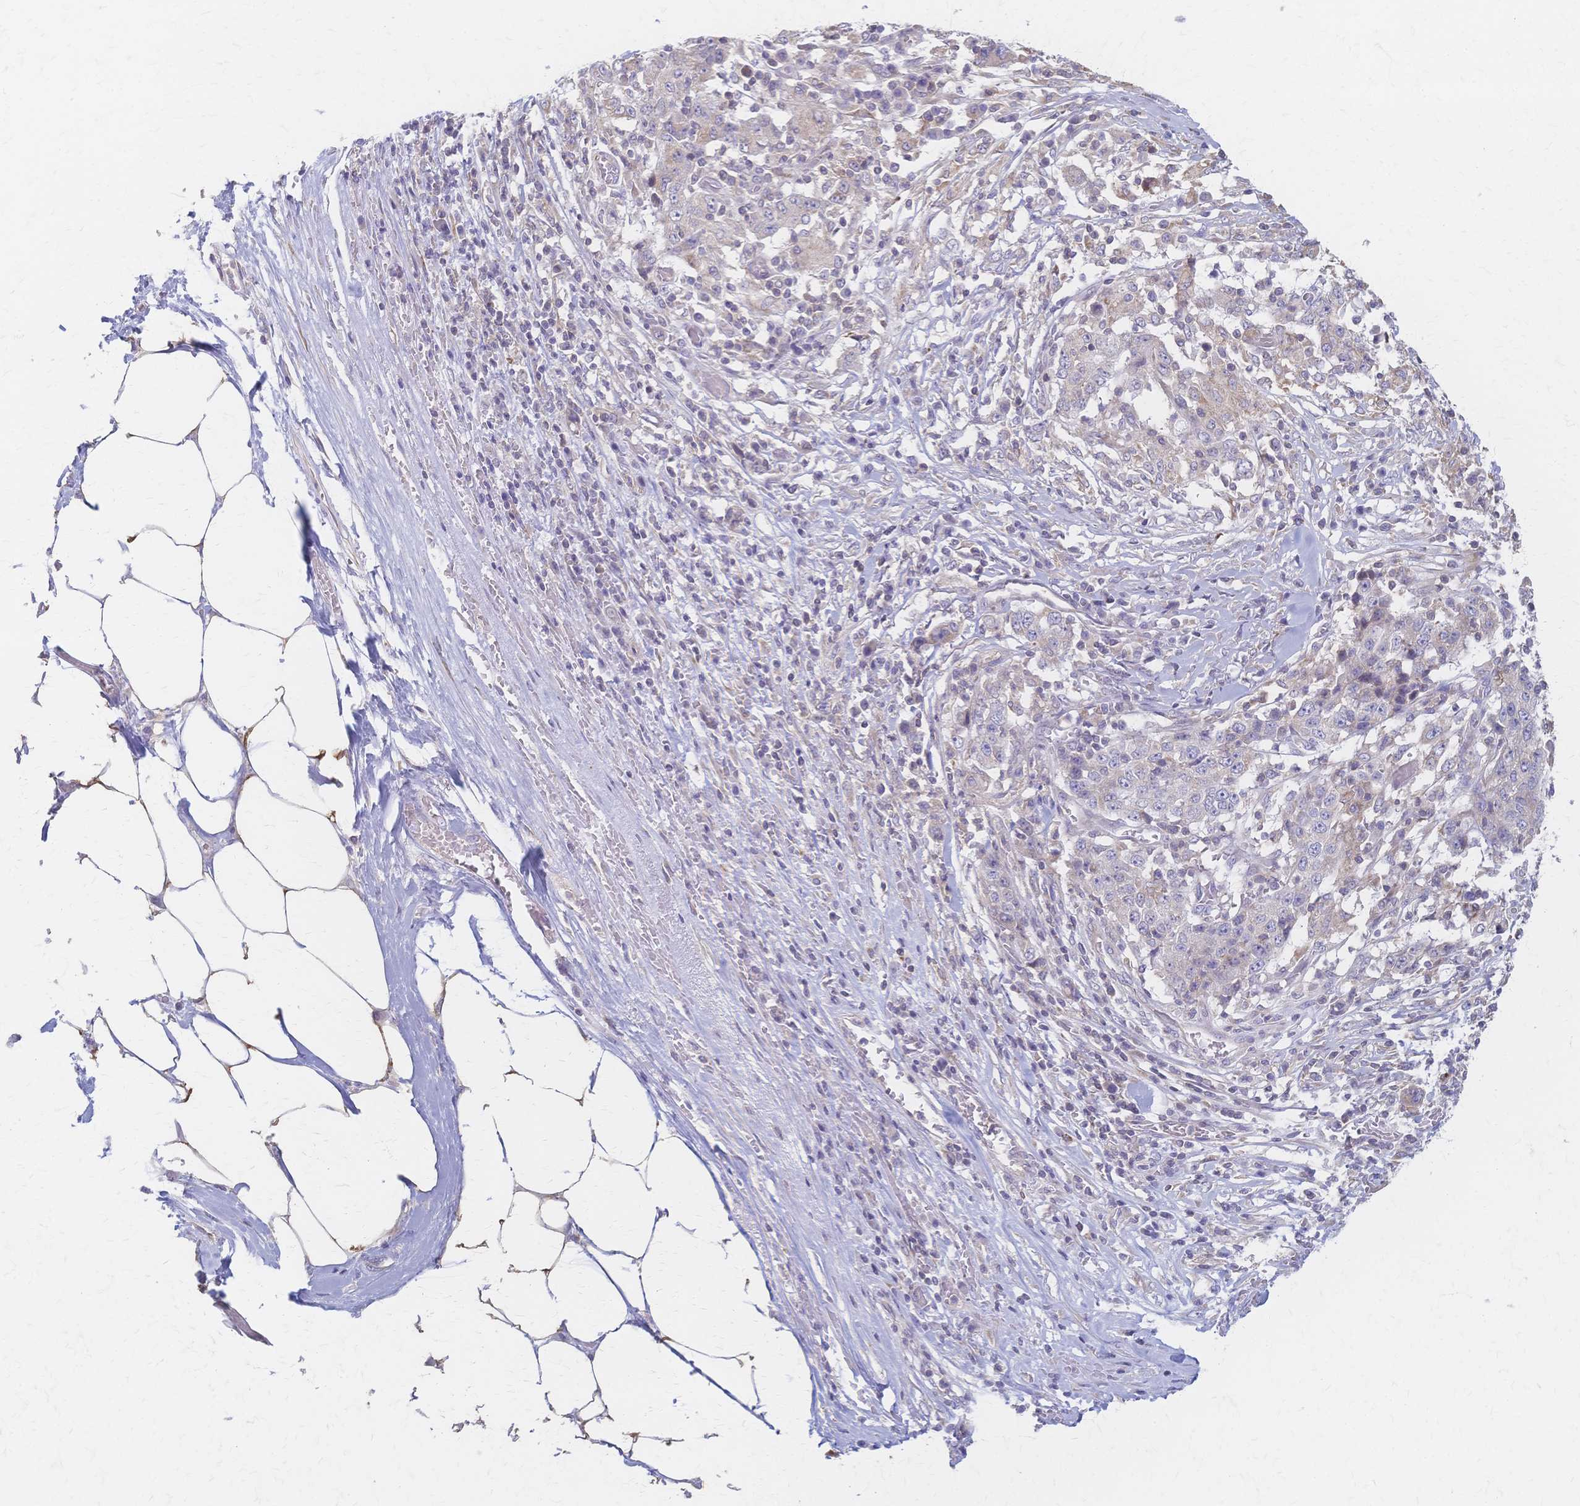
{"staining": {"intensity": "weak", "quantity": "<25%", "location": "cytoplasmic/membranous"}, "tissue": "stomach cancer", "cell_type": "Tumor cells", "image_type": "cancer", "snomed": [{"axis": "morphology", "description": "Adenocarcinoma, NOS"}, {"axis": "topography", "description": "Stomach"}], "caption": "The photomicrograph reveals no staining of tumor cells in stomach cancer (adenocarcinoma).", "gene": "CYB5A", "patient": {"sex": "male", "age": 59}}